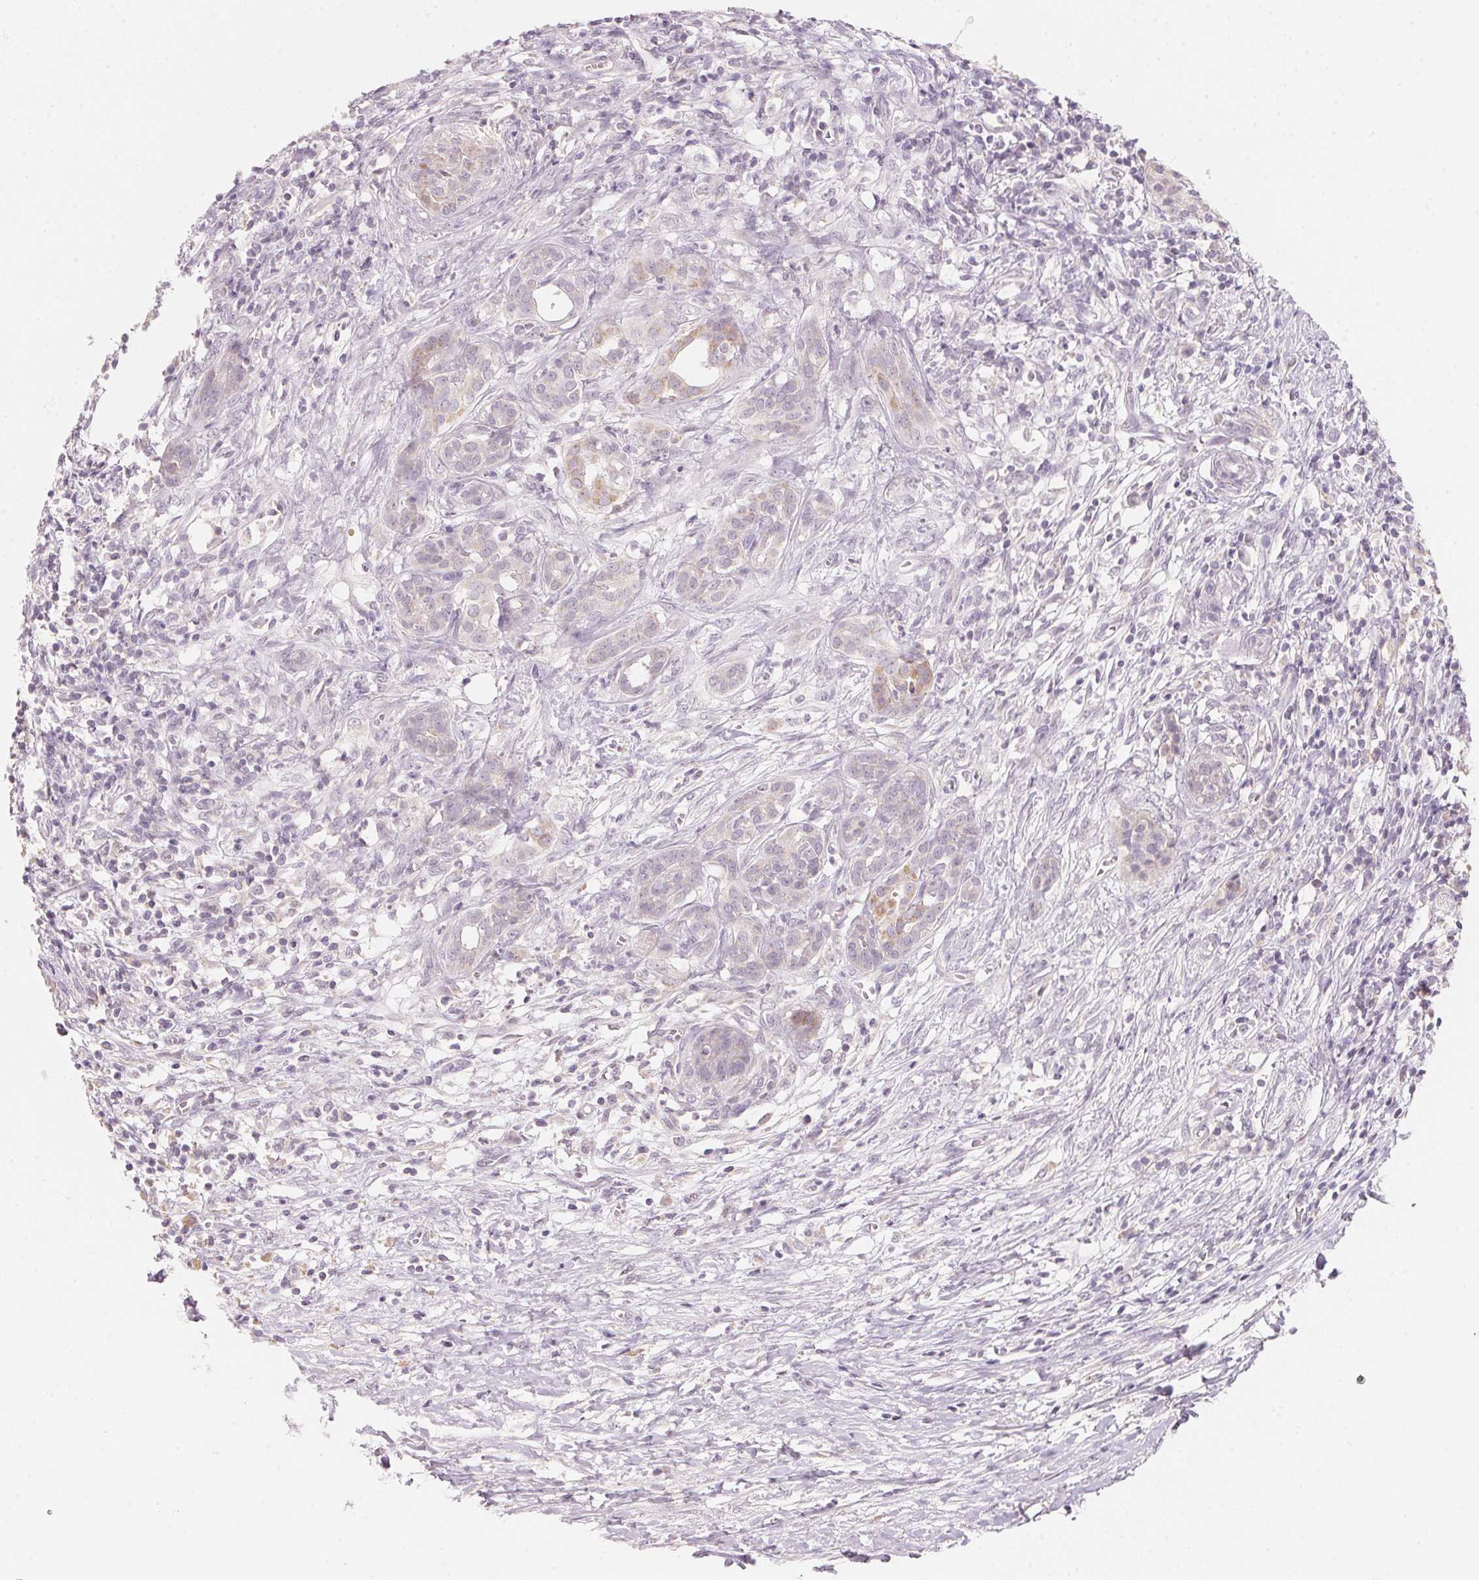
{"staining": {"intensity": "weak", "quantity": "<25%", "location": "cytoplasmic/membranous"}, "tissue": "pancreatic cancer", "cell_type": "Tumor cells", "image_type": "cancer", "snomed": [{"axis": "morphology", "description": "Adenocarcinoma, NOS"}, {"axis": "topography", "description": "Pancreas"}], "caption": "Immunohistochemistry (IHC) histopathology image of neoplastic tissue: pancreatic cancer (adenocarcinoma) stained with DAB displays no significant protein positivity in tumor cells.", "gene": "ANKRD31", "patient": {"sex": "male", "age": 61}}